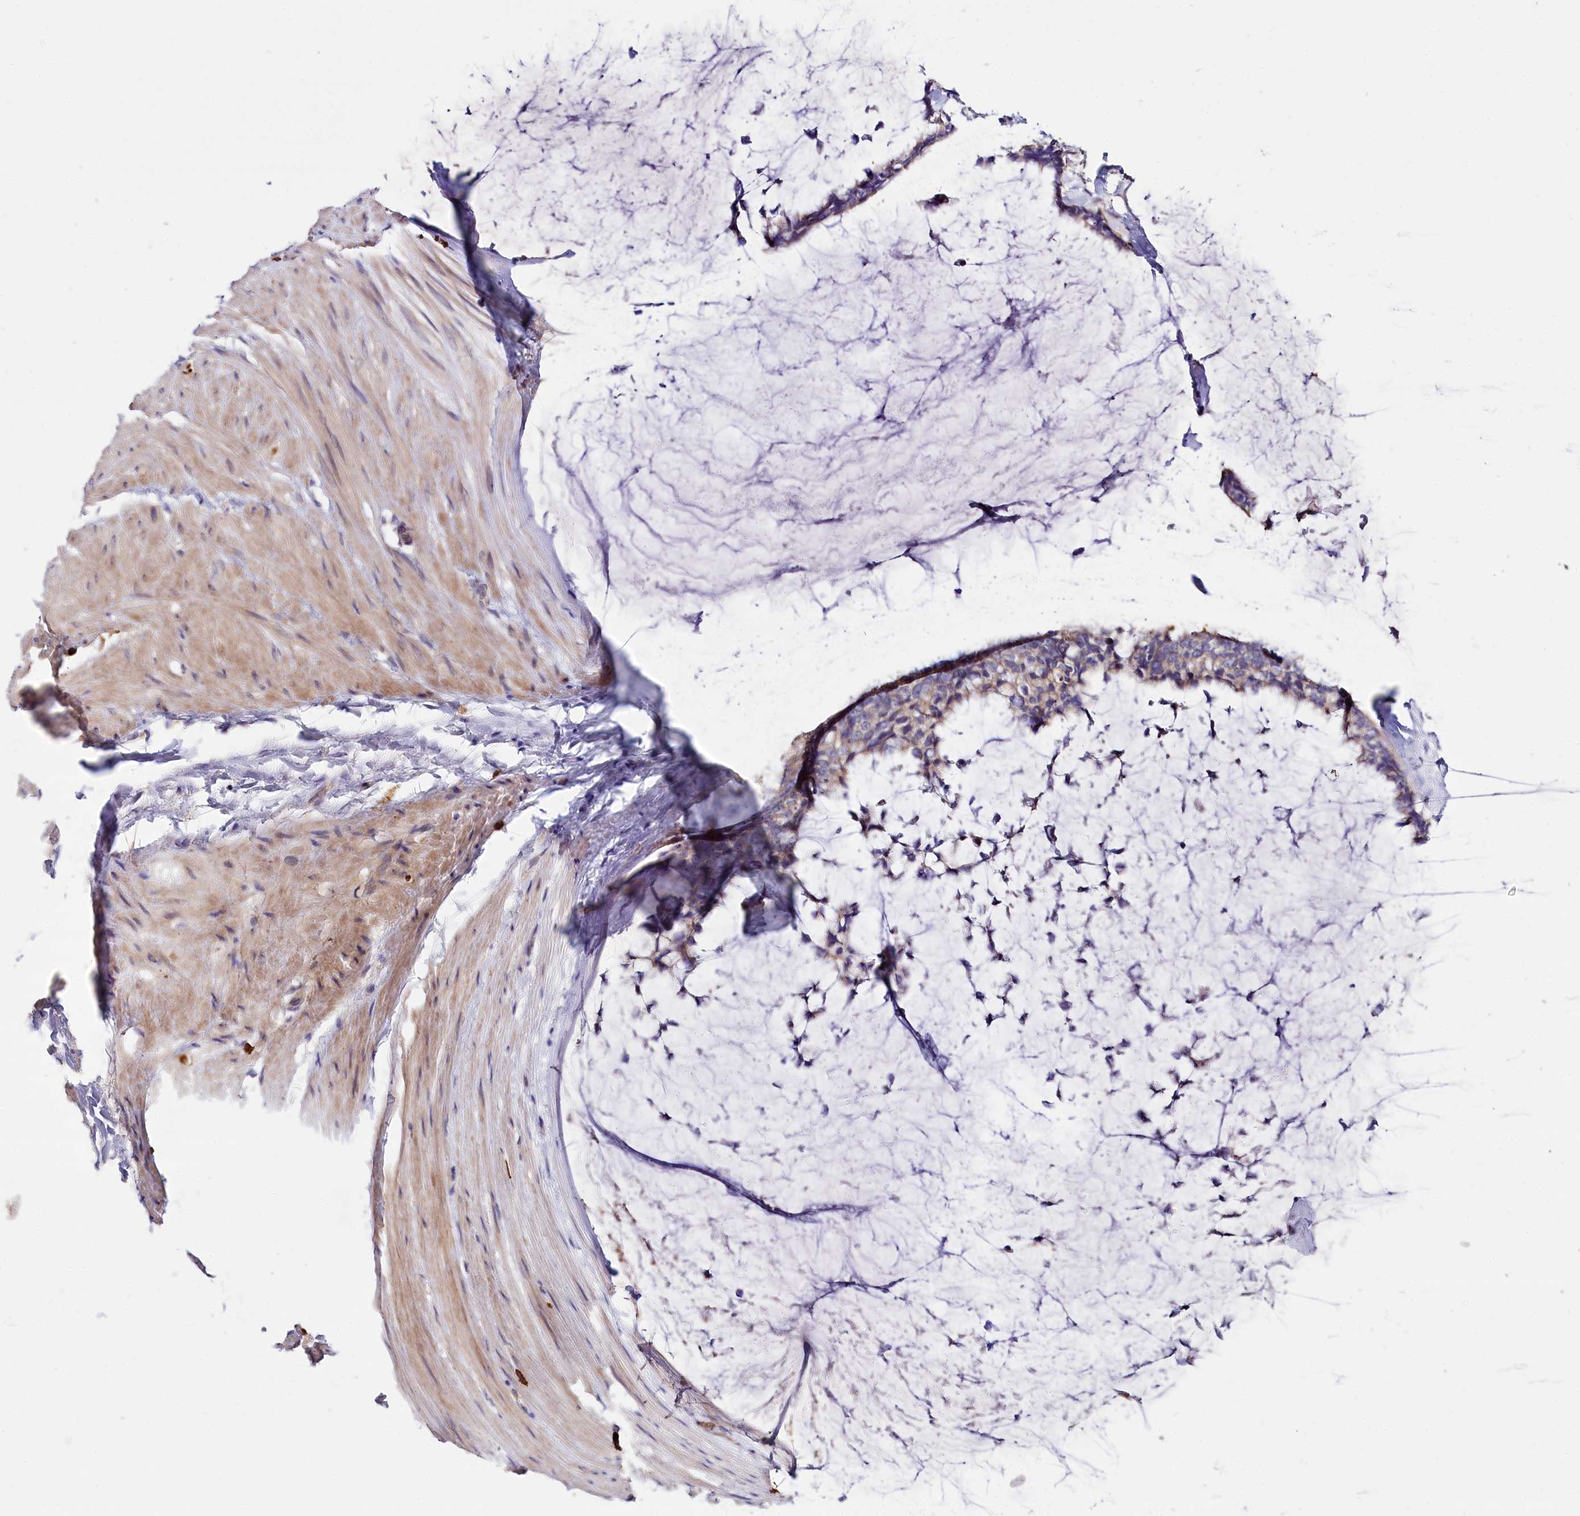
{"staining": {"intensity": "negative", "quantity": "none", "location": "none"}, "tissue": "ovarian cancer", "cell_type": "Tumor cells", "image_type": "cancer", "snomed": [{"axis": "morphology", "description": "Cystadenocarcinoma, mucinous, NOS"}, {"axis": "topography", "description": "Ovary"}], "caption": "Ovarian cancer (mucinous cystadenocarcinoma) stained for a protein using immunohistochemistry (IHC) exhibits no staining tumor cells.", "gene": "ZNF45", "patient": {"sex": "female", "age": 39}}